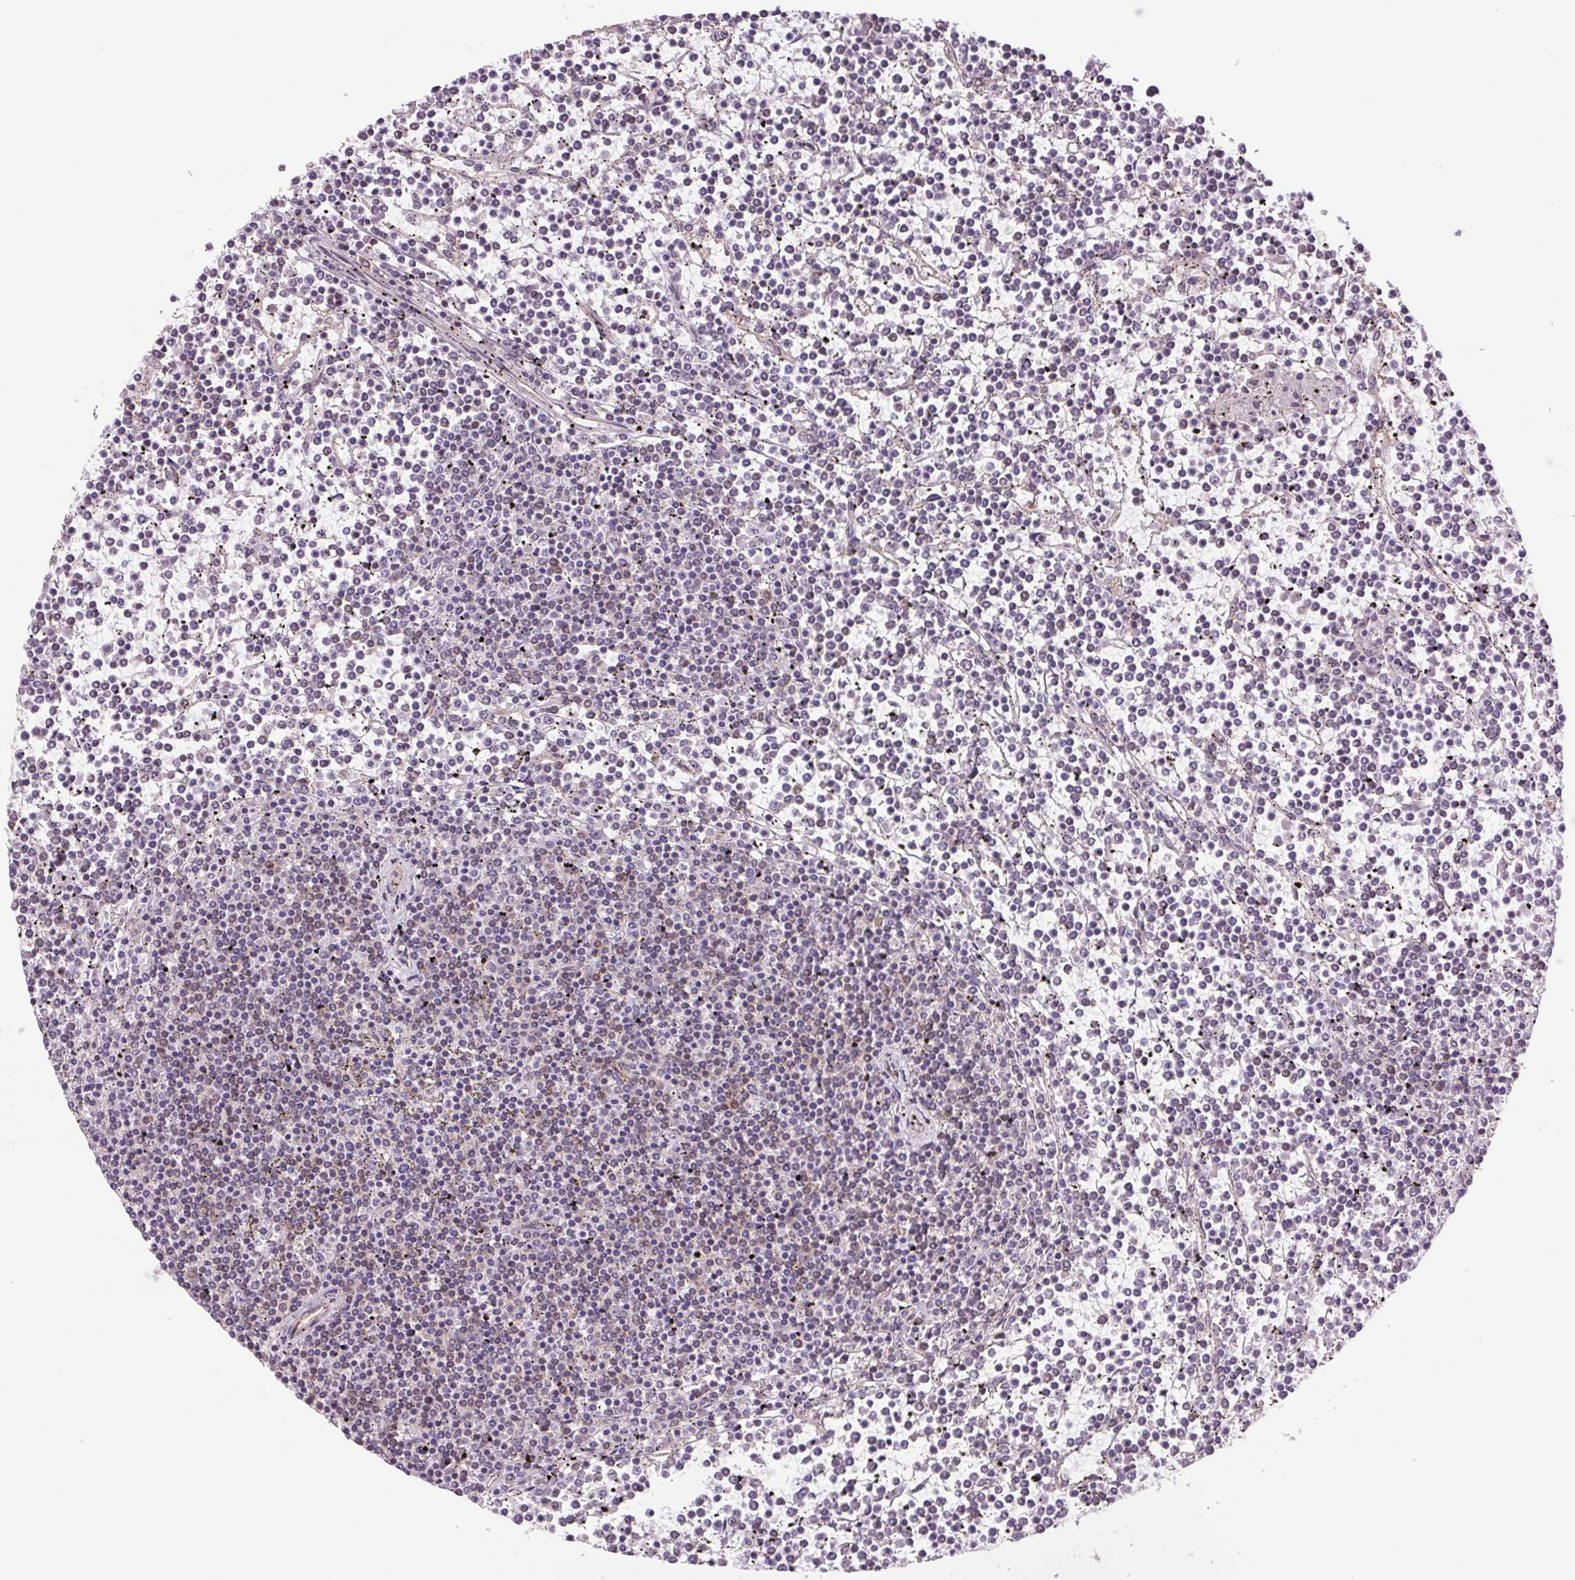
{"staining": {"intensity": "negative", "quantity": "none", "location": "none"}, "tissue": "lymphoma", "cell_type": "Tumor cells", "image_type": "cancer", "snomed": [{"axis": "morphology", "description": "Malignant lymphoma, non-Hodgkin's type, Low grade"}, {"axis": "topography", "description": "Spleen"}], "caption": "This is an immunohistochemistry image of human low-grade malignant lymphoma, non-Hodgkin's type. There is no staining in tumor cells.", "gene": "SH3RF2", "patient": {"sex": "female", "age": 19}}